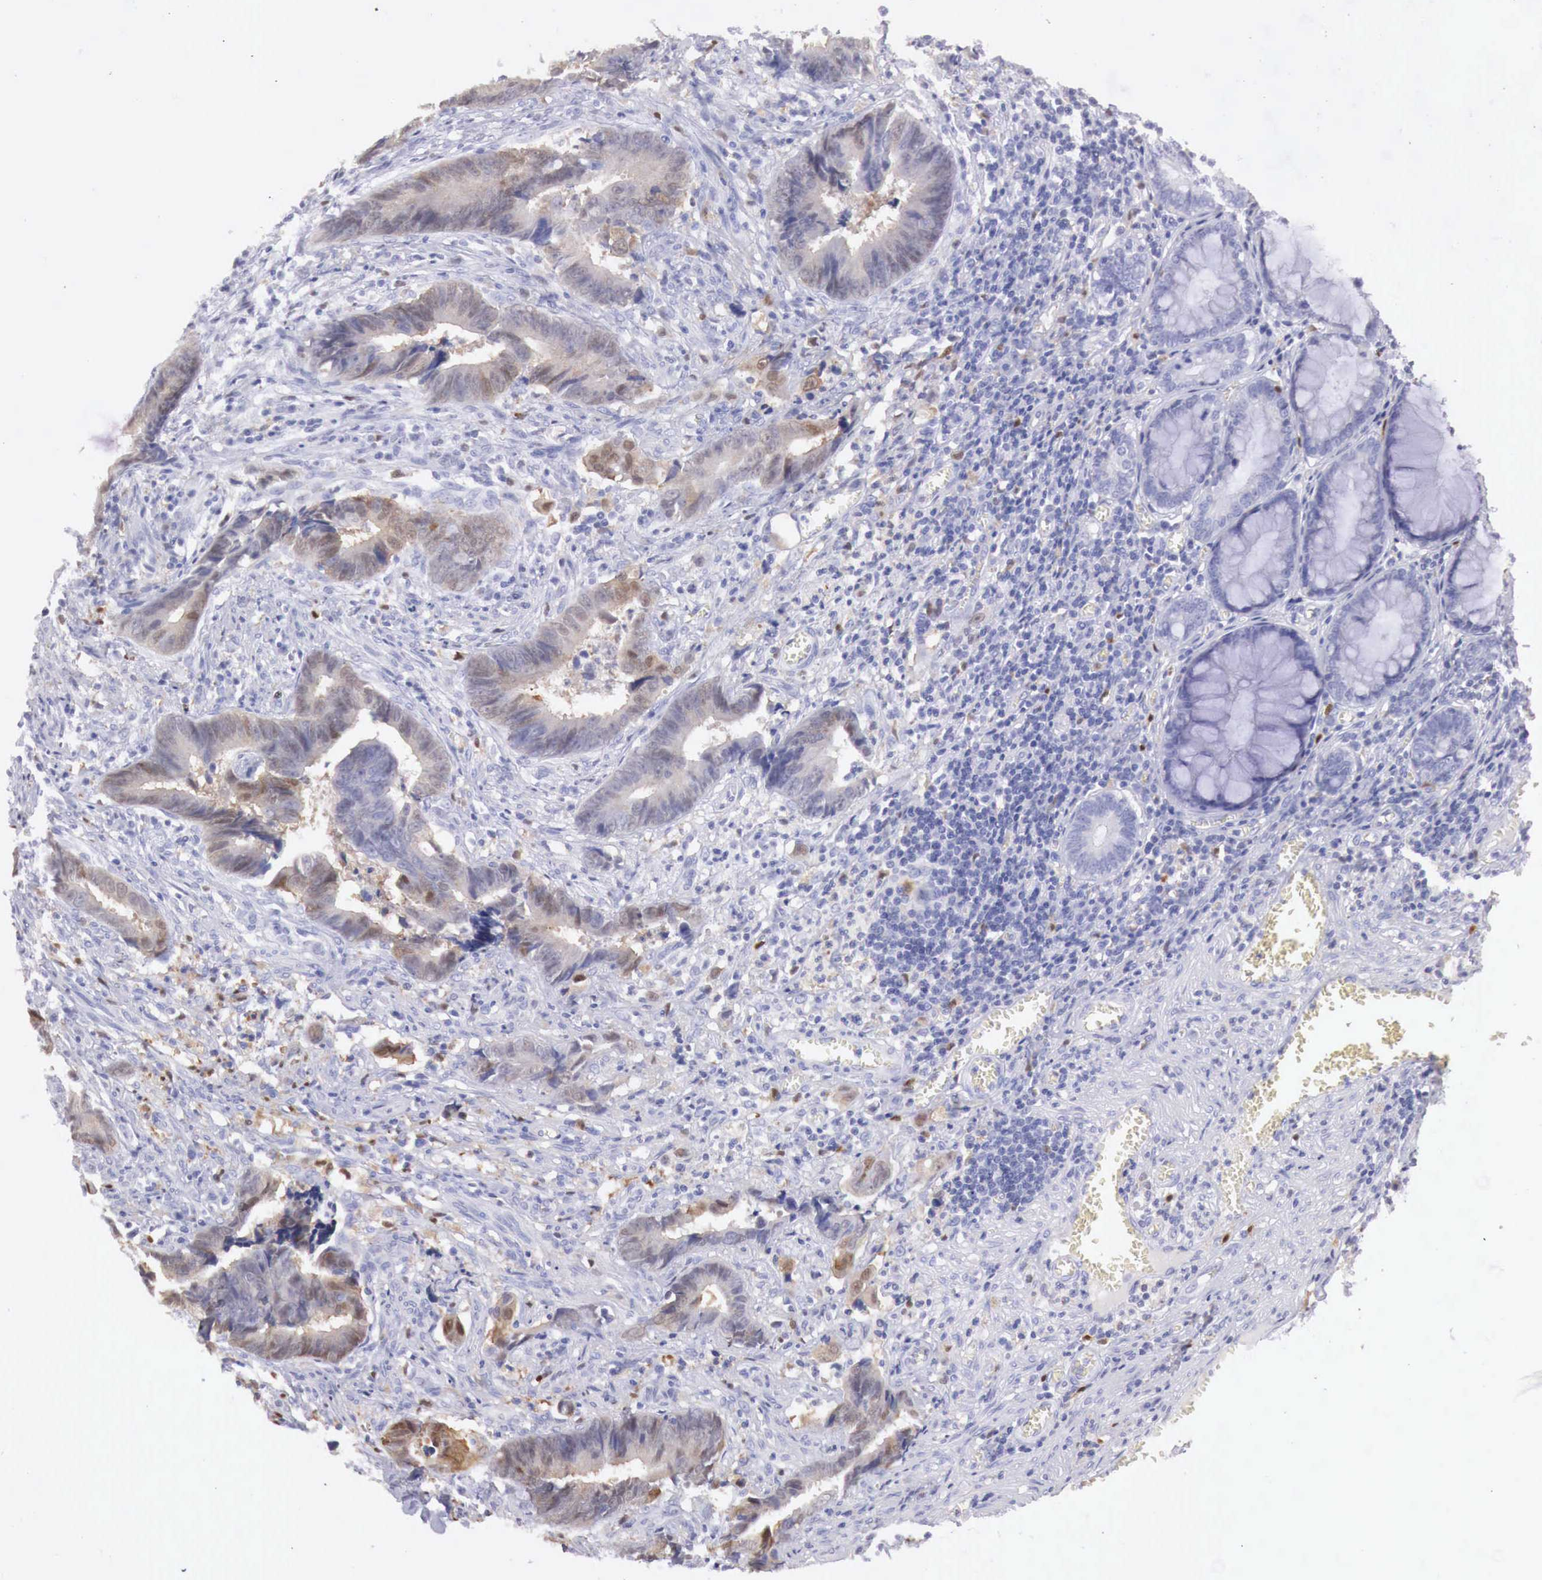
{"staining": {"intensity": "weak", "quantity": "25%-75%", "location": "cytoplasmic/membranous,nuclear"}, "tissue": "colorectal cancer", "cell_type": "Tumor cells", "image_type": "cancer", "snomed": [{"axis": "morphology", "description": "Adenocarcinoma, NOS"}, {"axis": "topography", "description": "Rectum"}], "caption": "Human colorectal cancer (adenocarcinoma) stained for a protein (brown) exhibits weak cytoplasmic/membranous and nuclear positive expression in approximately 25%-75% of tumor cells.", "gene": "RENBP", "patient": {"sex": "female", "age": 98}}